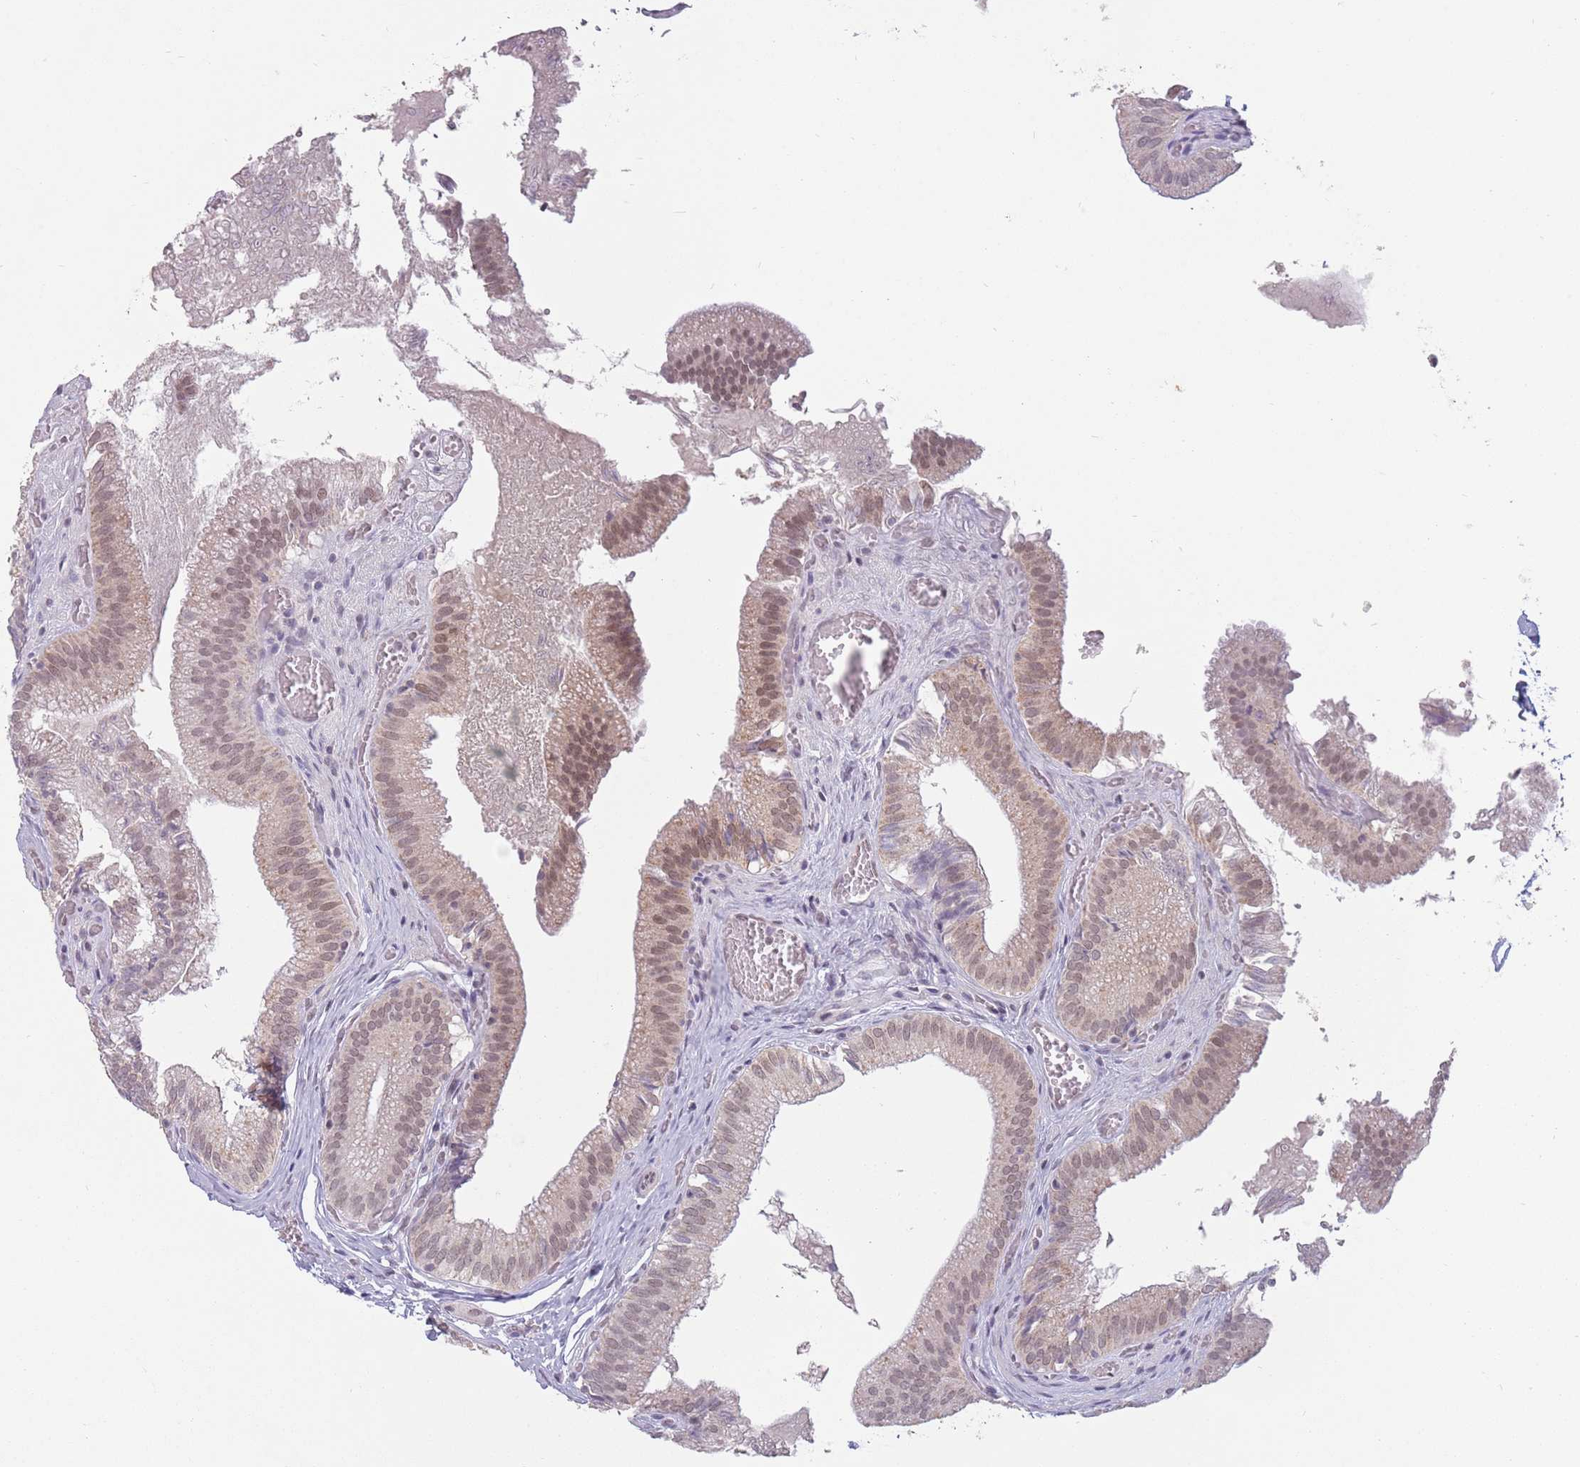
{"staining": {"intensity": "moderate", "quantity": "25%-75%", "location": "cytoplasmic/membranous,nuclear"}, "tissue": "gallbladder", "cell_type": "Glandular cells", "image_type": "normal", "snomed": [{"axis": "morphology", "description": "Normal tissue, NOS"}, {"axis": "topography", "description": "Gallbladder"}, {"axis": "topography", "description": "Peripheral nerve tissue"}], "caption": "The image reveals staining of unremarkable gallbladder, revealing moderate cytoplasmic/membranous,nuclear protein staining (brown color) within glandular cells. (brown staining indicates protein expression, while blue staining denotes nuclei).", "gene": "ZNF574", "patient": {"sex": "male", "age": 17}}